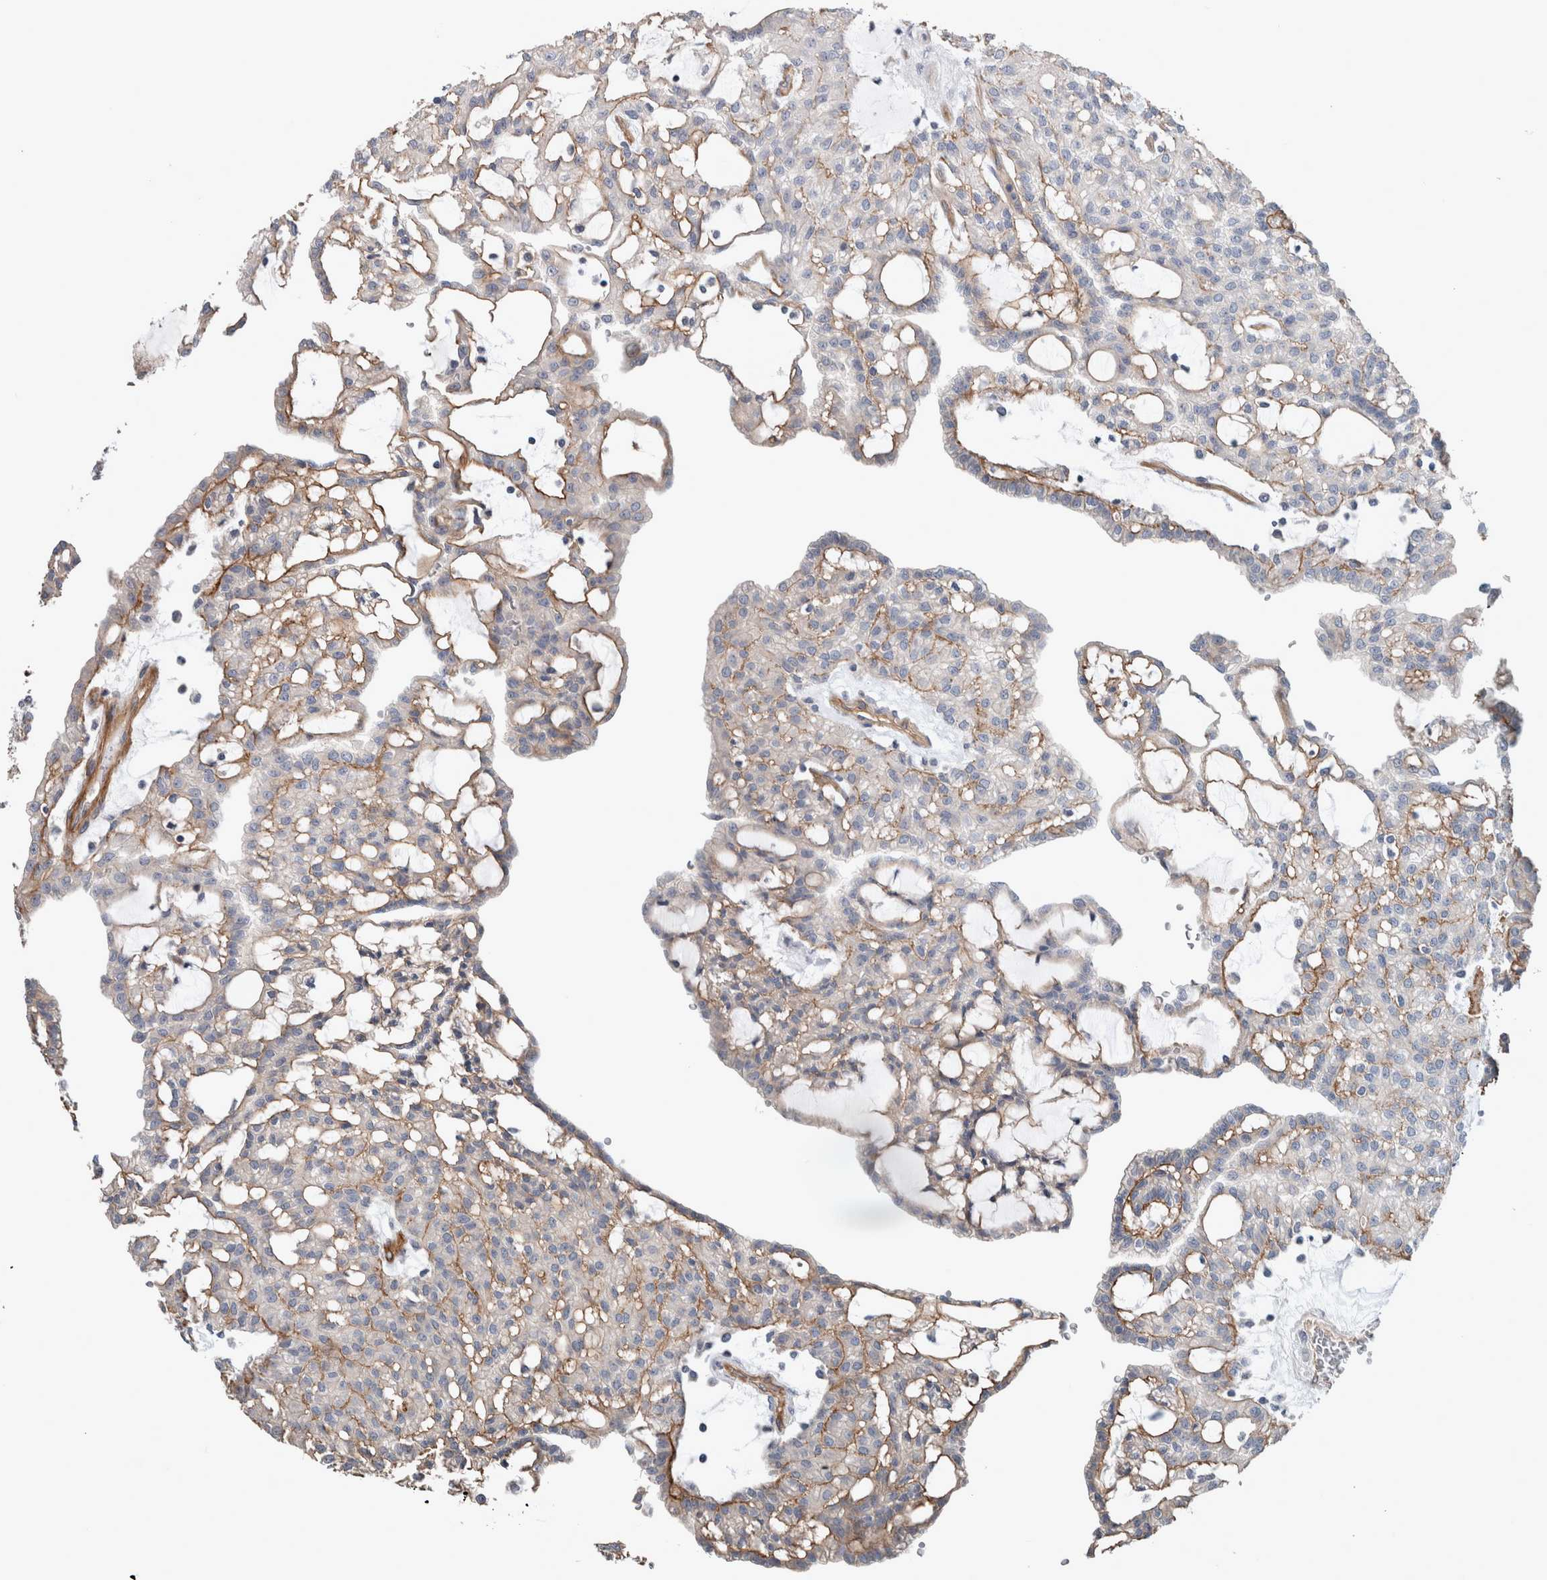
{"staining": {"intensity": "weak", "quantity": "<25%", "location": "cytoplasmic/membranous"}, "tissue": "renal cancer", "cell_type": "Tumor cells", "image_type": "cancer", "snomed": [{"axis": "morphology", "description": "Adenocarcinoma, NOS"}, {"axis": "topography", "description": "Kidney"}], "caption": "Immunohistochemical staining of human renal adenocarcinoma exhibits no significant expression in tumor cells. (DAB (3,3'-diaminobenzidine) IHC with hematoxylin counter stain).", "gene": "BCAM", "patient": {"sex": "male", "age": 63}}